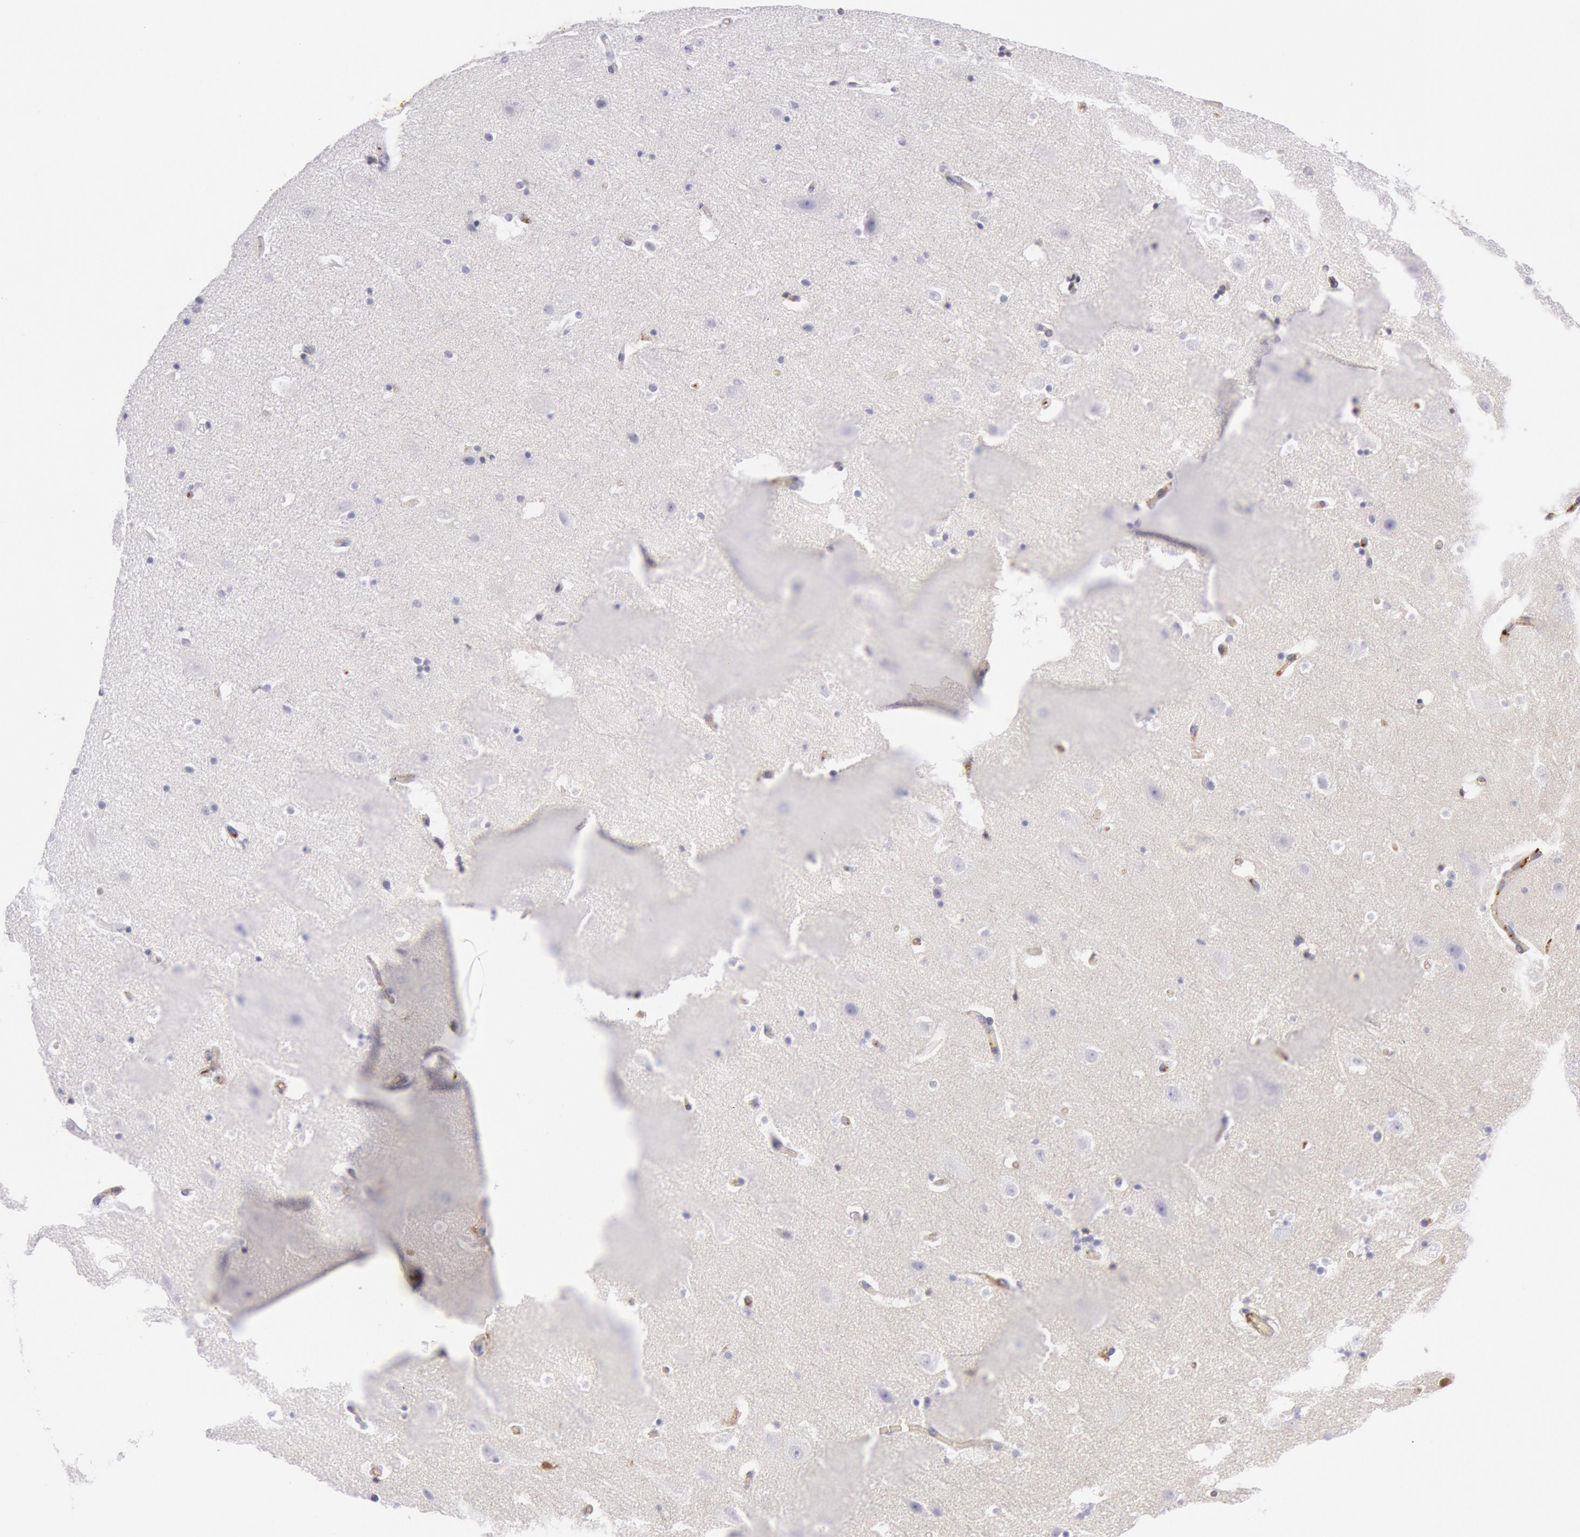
{"staining": {"intensity": "negative", "quantity": "none", "location": "none"}, "tissue": "hippocampus", "cell_type": "Glial cells", "image_type": "normal", "snomed": [{"axis": "morphology", "description": "Normal tissue, NOS"}, {"axis": "topography", "description": "Hippocampus"}], "caption": "IHC of benign human hippocampus reveals no positivity in glial cells. The staining was performed using DAB (3,3'-diaminobenzidine) to visualize the protein expression in brown, while the nuclei were stained in blue with hematoxylin (Magnification: 20x).", "gene": "IGHA1", "patient": {"sex": "male", "age": 45}}